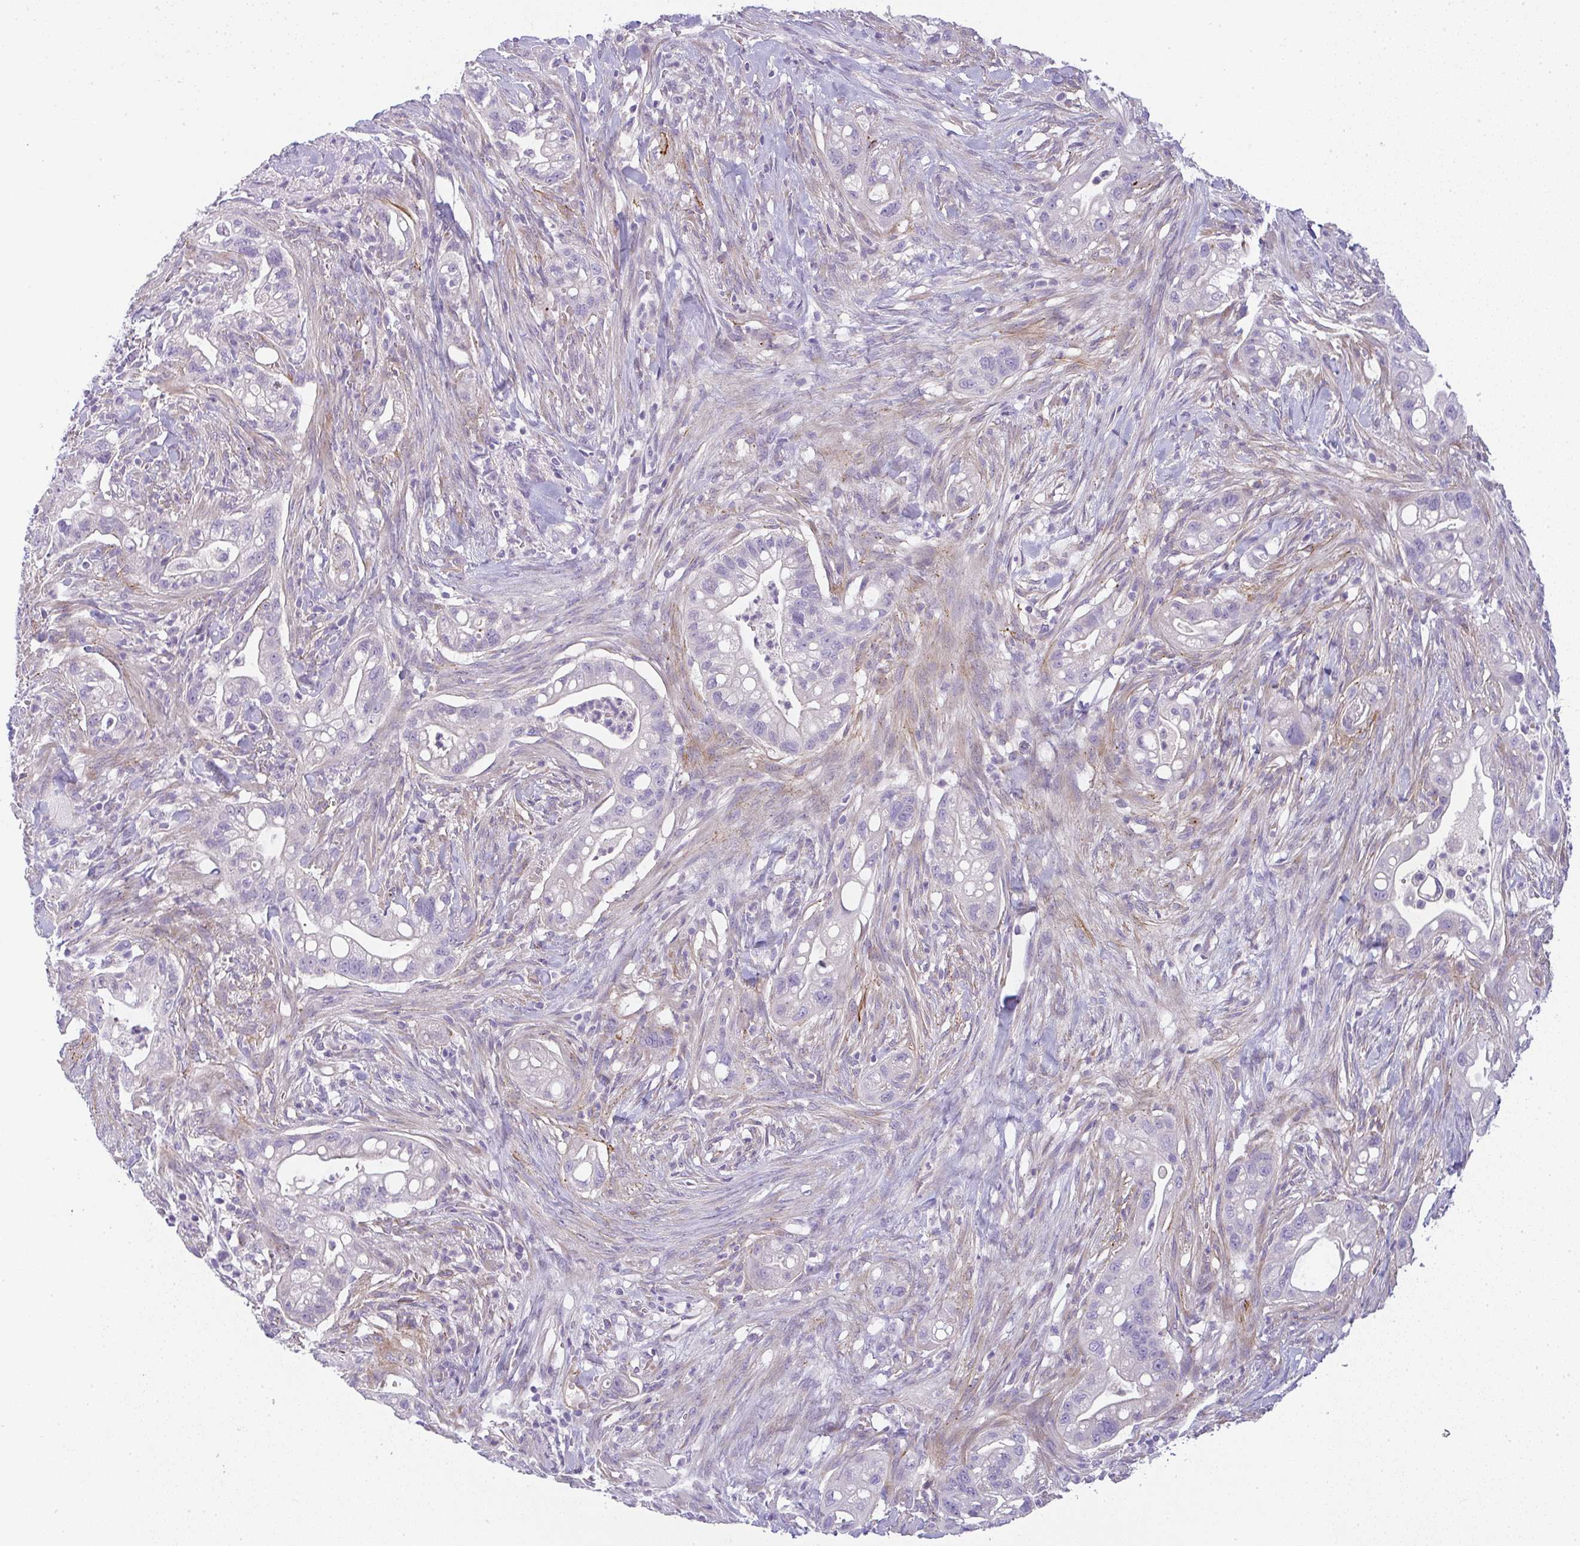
{"staining": {"intensity": "negative", "quantity": "none", "location": "none"}, "tissue": "pancreatic cancer", "cell_type": "Tumor cells", "image_type": "cancer", "snomed": [{"axis": "morphology", "description": "Adenocarcinoma, NOS"}, {"axis": "topography", "description": "Pancreas"}], "caption": "High power microscopy photomicrograph of an immunohistochemistry (IHC) photomicrograph of pancreatic cancer (adenocarcinoma), revealing no significant expression in tumor cells. (DAB (3,3'-diaminobenzidine) immunohistochemistry with hematoxylin counter stain).", "gene": "LPAR4", "patient": {"sex": "male", "age": 44}}